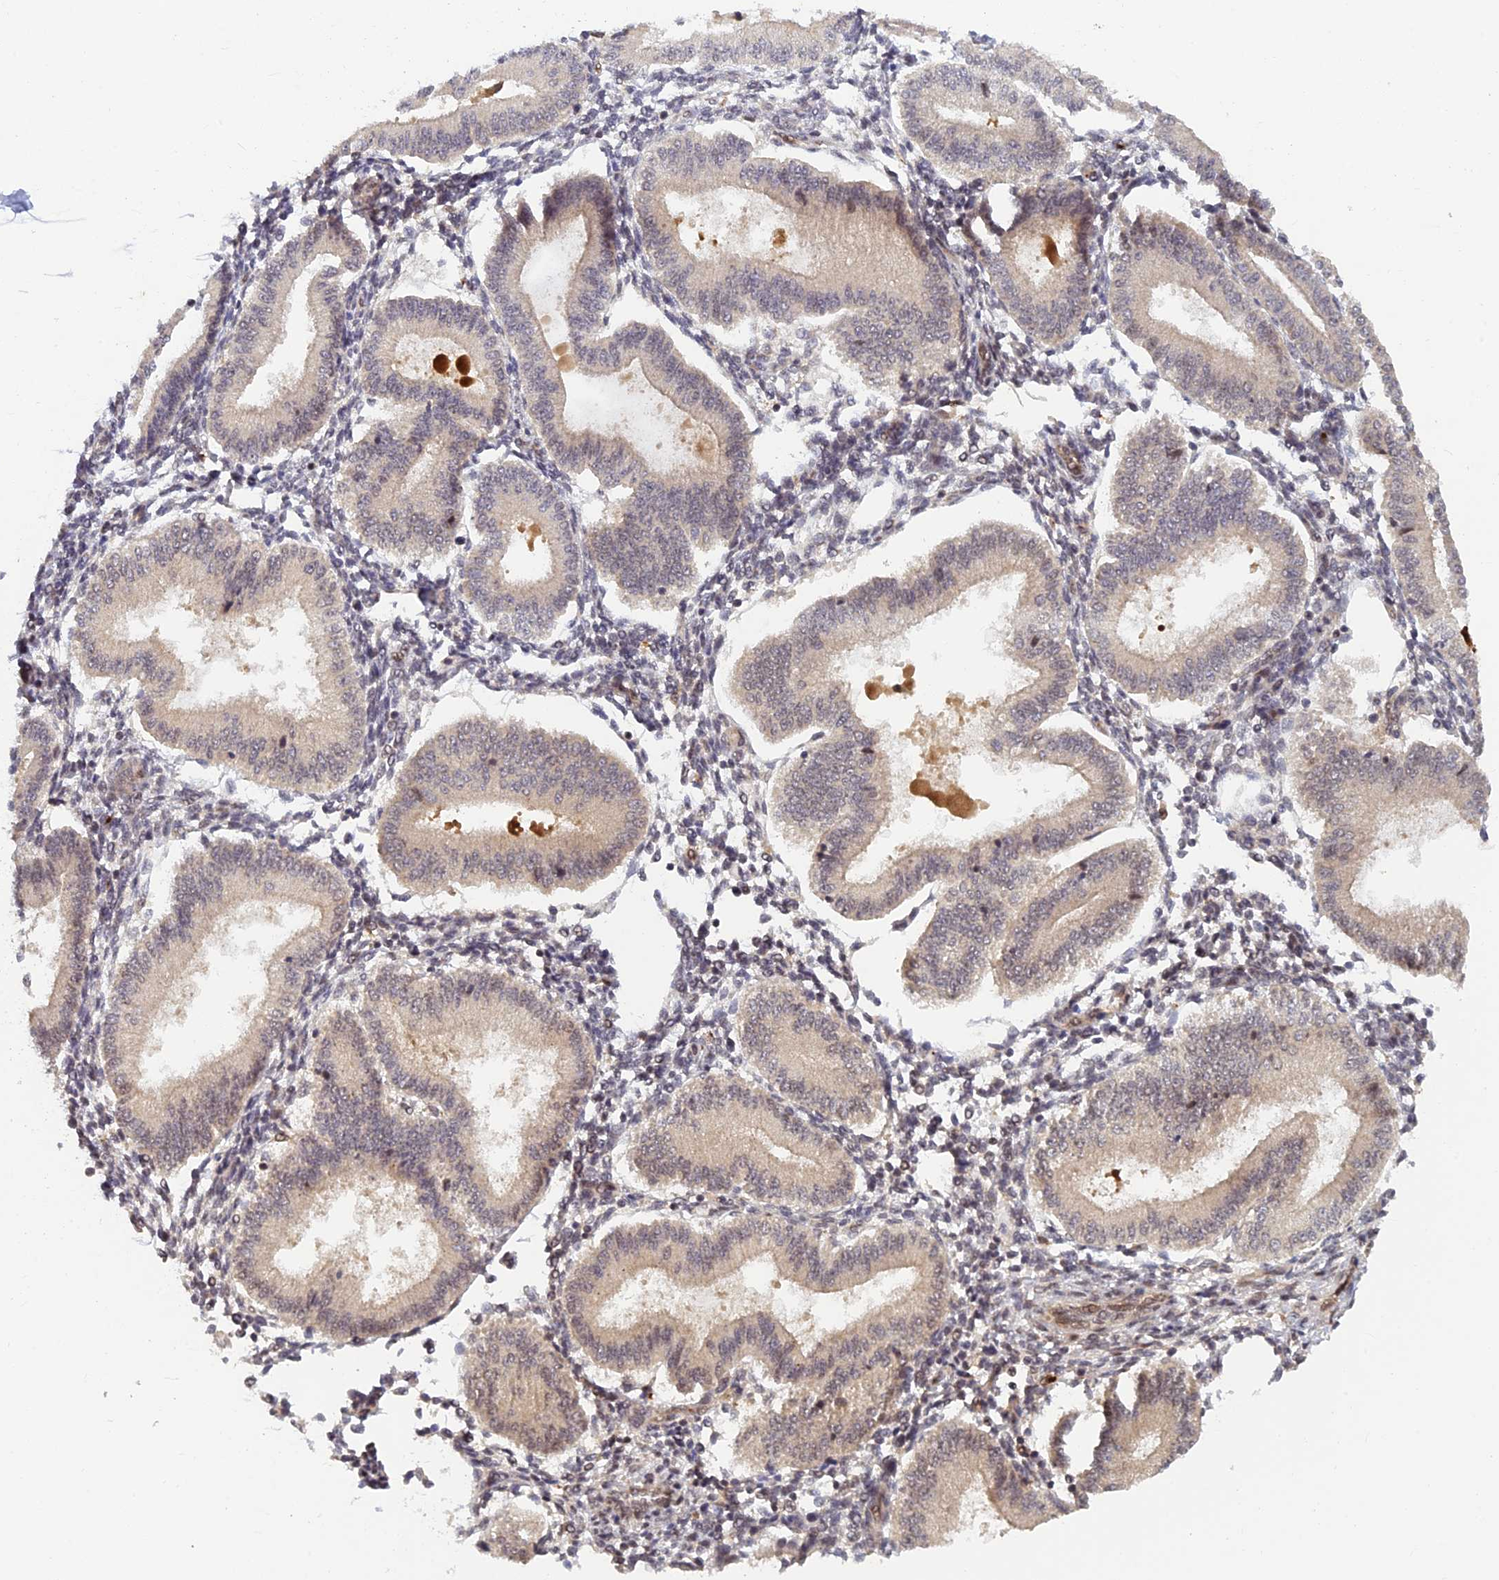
{"staining": {"intensity": "negative", "quantity": "none", "location": "none"}, "tissue": "endometrium", "cell_type": "Cells in endometrial stroma", "image_type": "normal", "snomed": [{"axis": "morphology", "description": "Normal tissue, NOS"}, {"axis": "topography", "description": "Endometrium"}], "caption": "High magnification brightfield microscopy of normal endometrium stained with DAB (brown) and counterstained with hematoxylin (blue): cells in endometrial stroma show no significant staining. (DAB (3,3'-diaminobenzidine) immunohistochemistry visualized using brightfield microscopy, high magnification).", "gene": "ZNF565", "patient": {"sex": "female", "age": 39}}